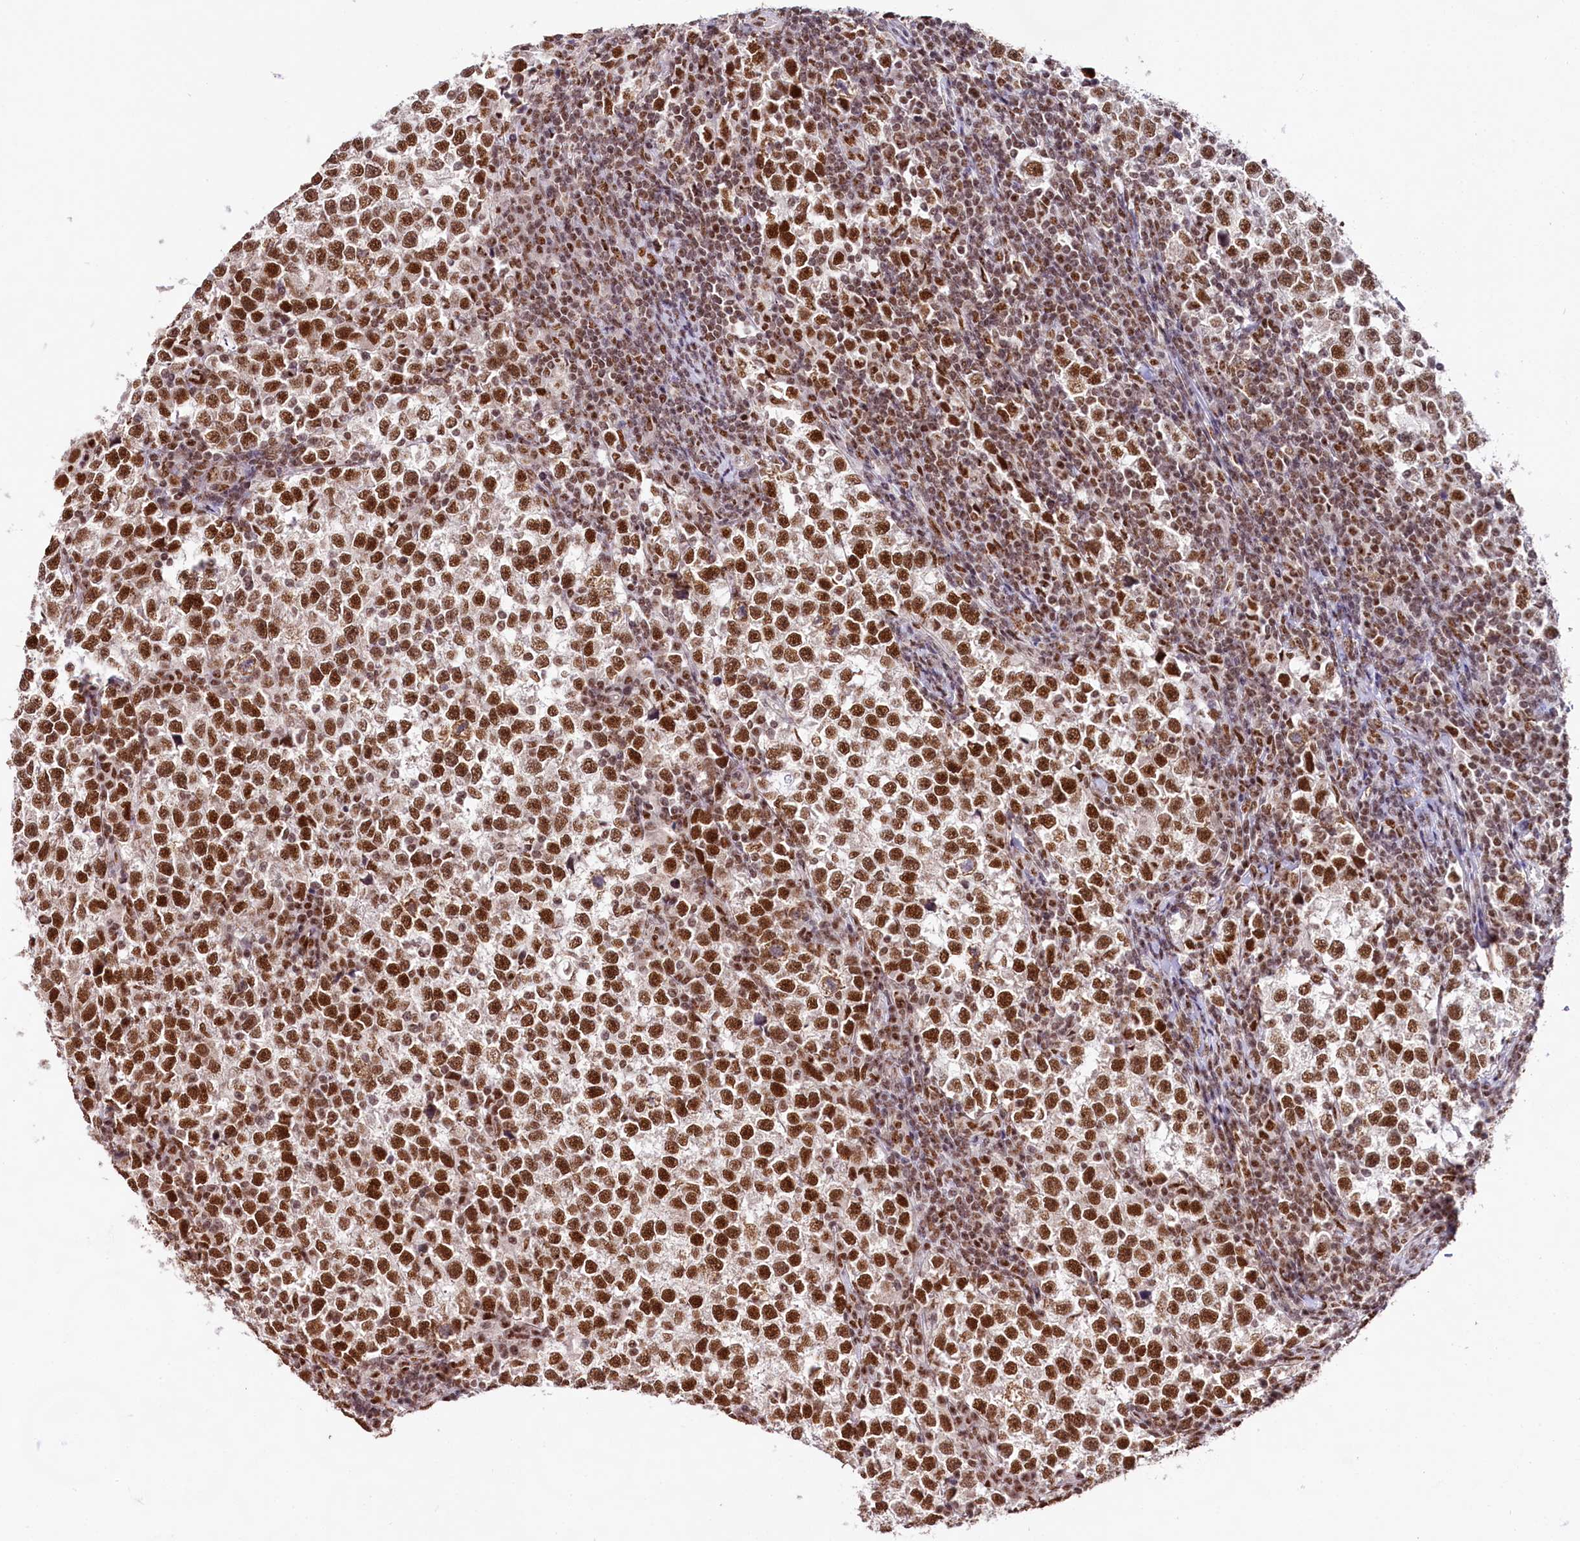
{"staining": {"intensity": "strong", "quantity": ">75%", "location": "nuclear"}, "tissue": "testis cancer", "cell_type": "Tumor cells", "image_type": "cancer", "snomed": [{"axis": "morphology", "description": "Normal tissue, NOS"}, {"axis": "morphology", "description": "Seminoma, NOS"}, {"axis": "topography", "description": "Testis"}], "caption": "DAB immunohistochemical staining of human testis cancer (seminoma) reveals strong nuclear protein staining in about >75% of tumor cells. (brown staining indicates protein expression, while blue staining denotes nuclei).", "gene": "HIRA", "patient": {"sex": "male", "age": 43}}